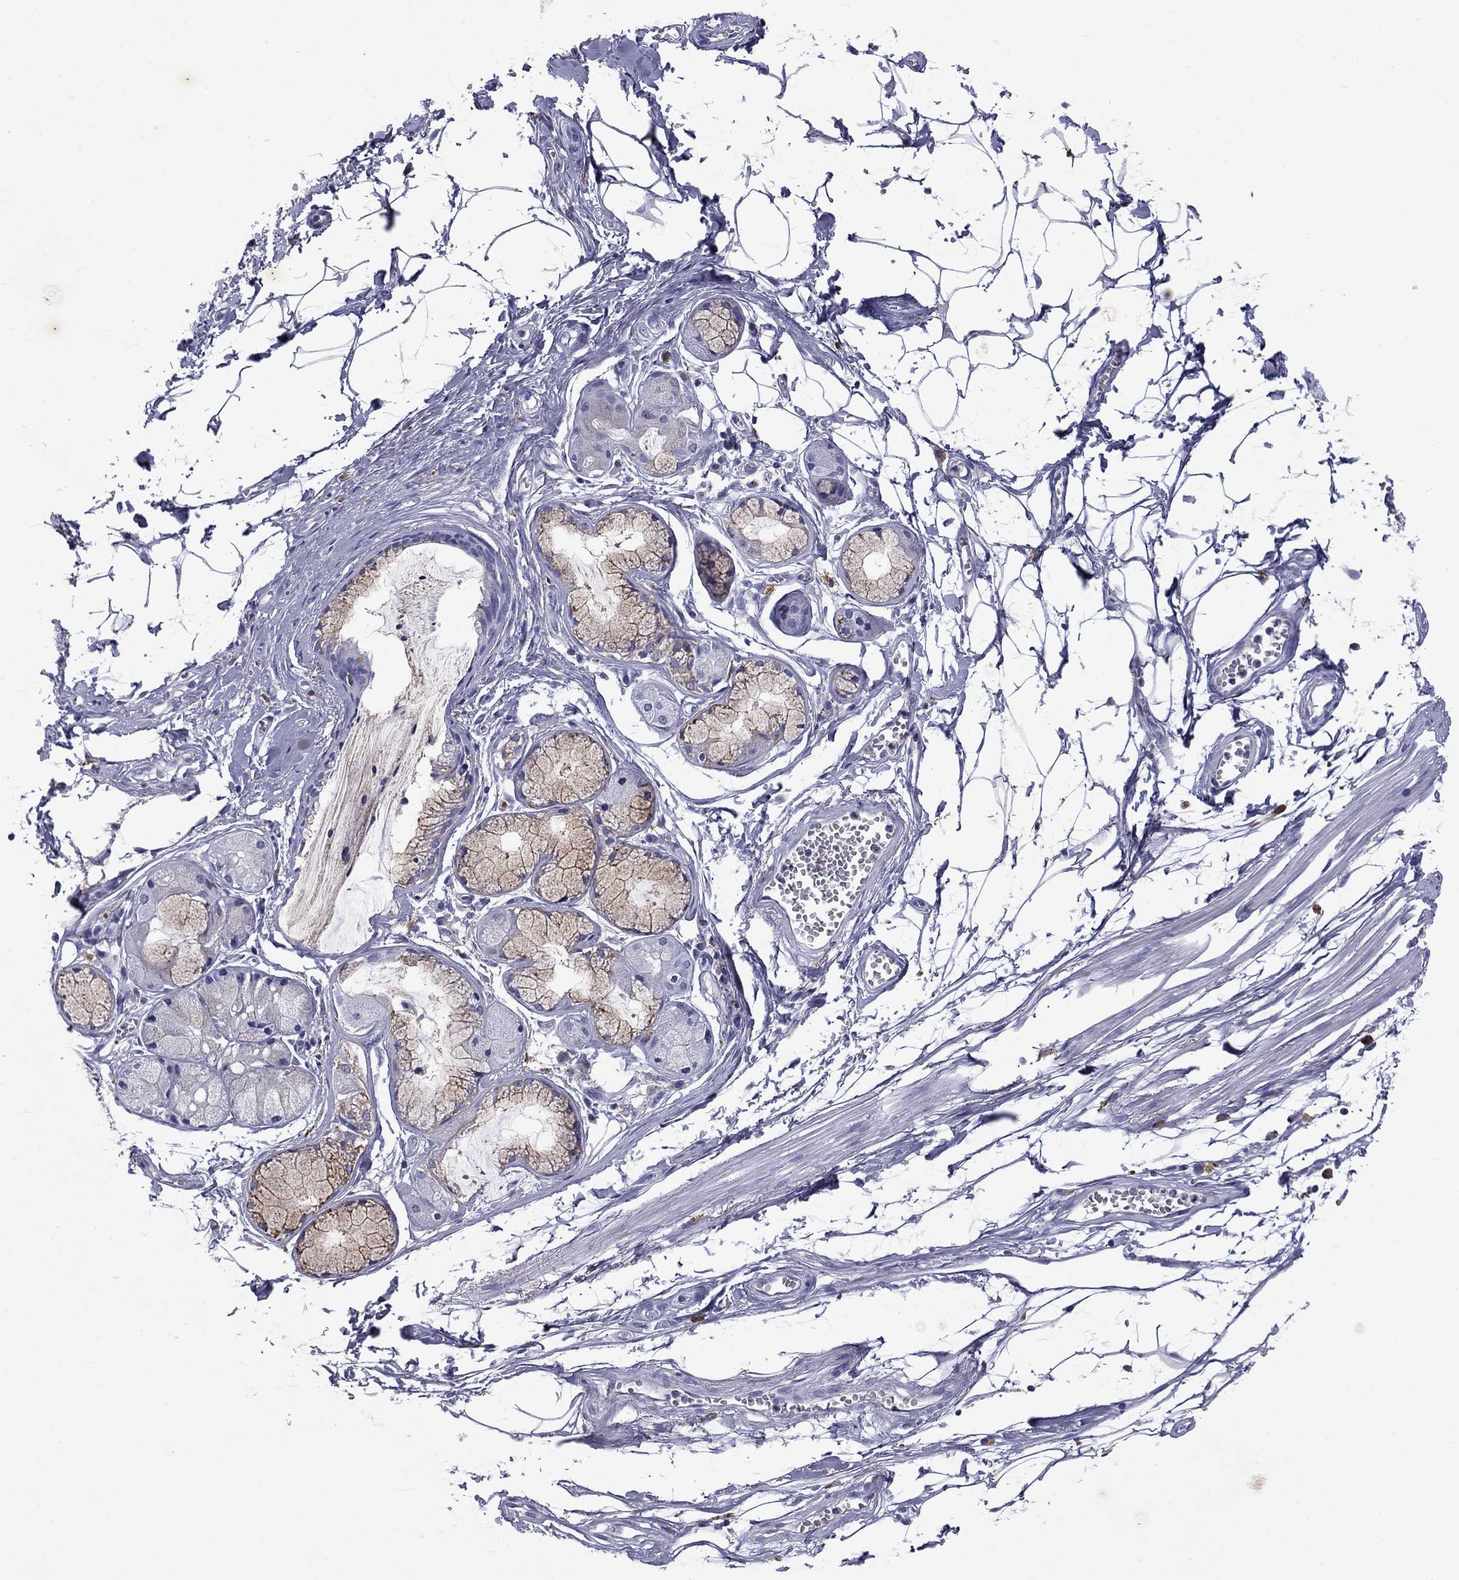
{"staining": {"intensity": "negative", "quantity": "none", "location": "none"}, "tissue": "adipose tissue", "cell_type": "Adipocytes", "image_type": "normal", "snomed": [{"axis": "morphology", "description": "Normal tissue, NOS"}, {"axis": "morphology", "description": "Squamous cell carcinoma, NOS"}, {"axis": "topography", "description": "Cartilage tissue"}, {"axis": "topography", "description": "Lung"}], "caption": "Immunohistochemical staining of normal adipose tissue exhibits no significant staining in adipocytes.", "gene": "MADCAM1", "patient": {"sex": "male", "age": 66}}